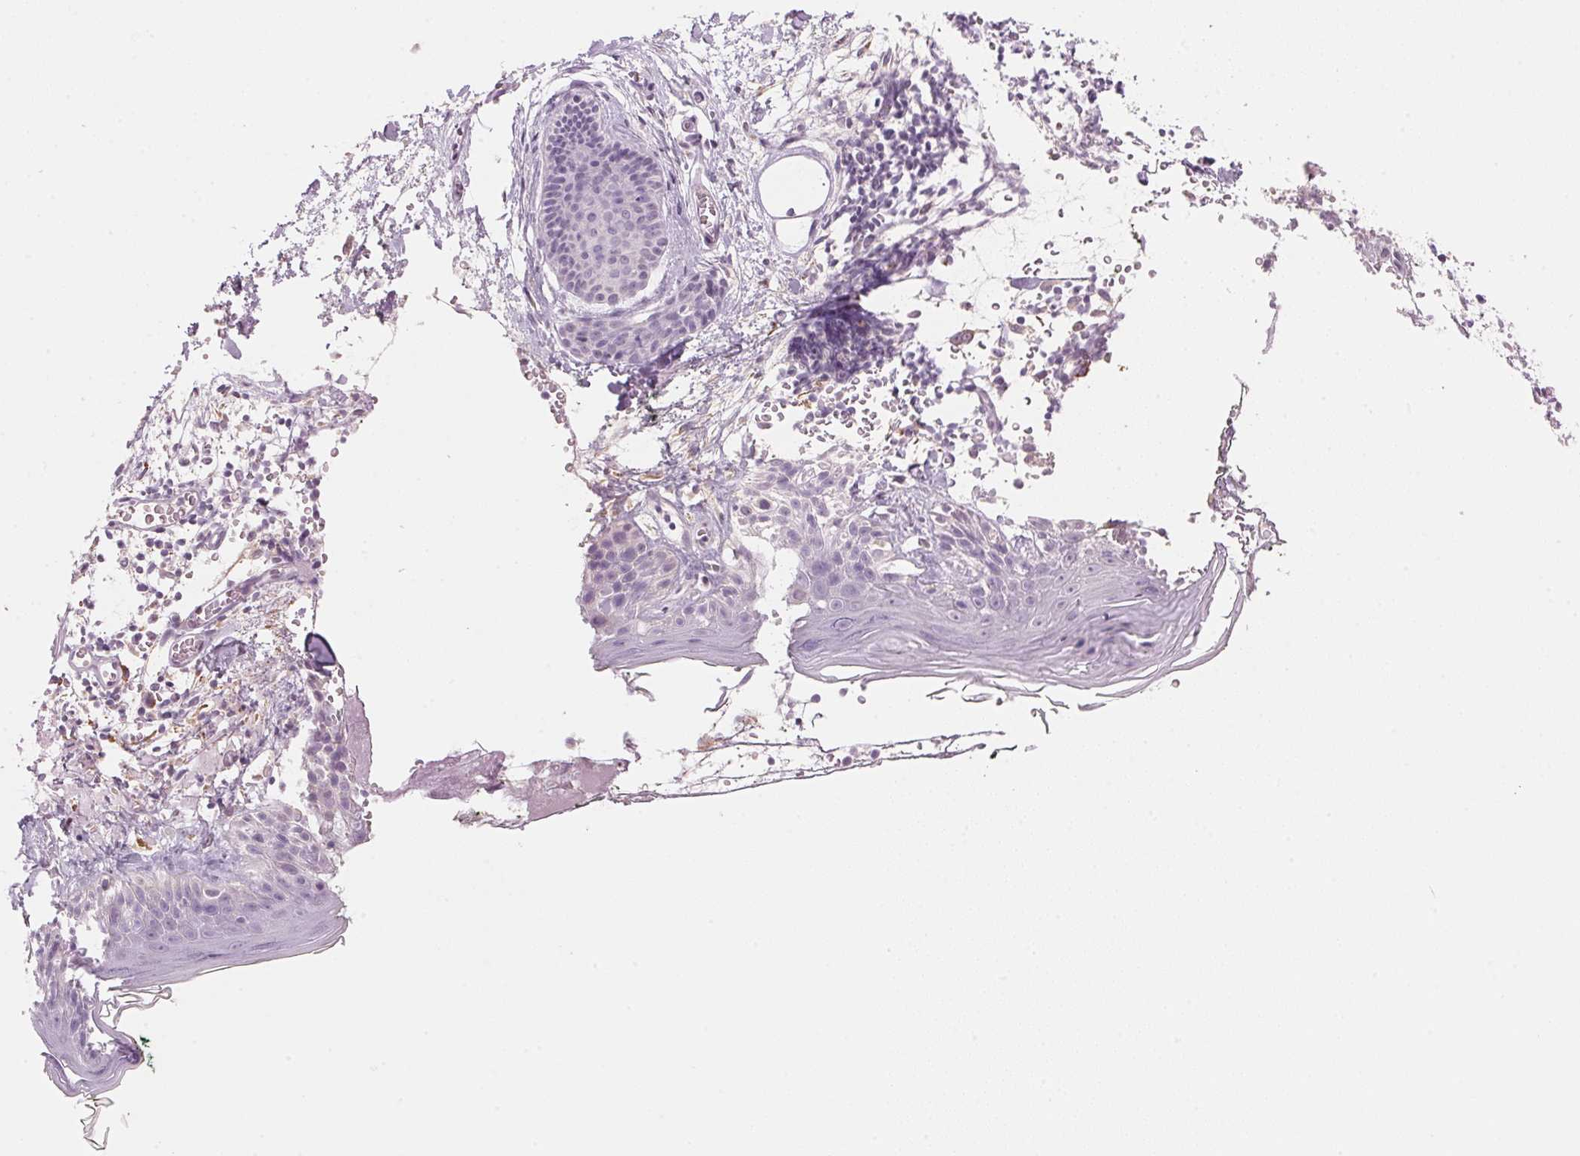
{"staining": {"intensity": "negative", "quantity": "none", "location": "none"}, "tissue": "skin", "cell_type": "Fibroblasts", "image_type": "normal", "snomed": [{"axis": "morphology", "description": "Normal tissue, NOS"}, {"axis": "topography", "description": "Skin"}], "caption": "High power microscopy micrograph of an immunohistochemistry histopathology image of normal skin, revealing no significant expression in fibroblasts. (DAB (3,3'-diaminobenzidine) IHC visualized using brightfield microscopy, high magnification).", "gene": "CYP11B1", "patient": {"sex": "male", "age": 76}}